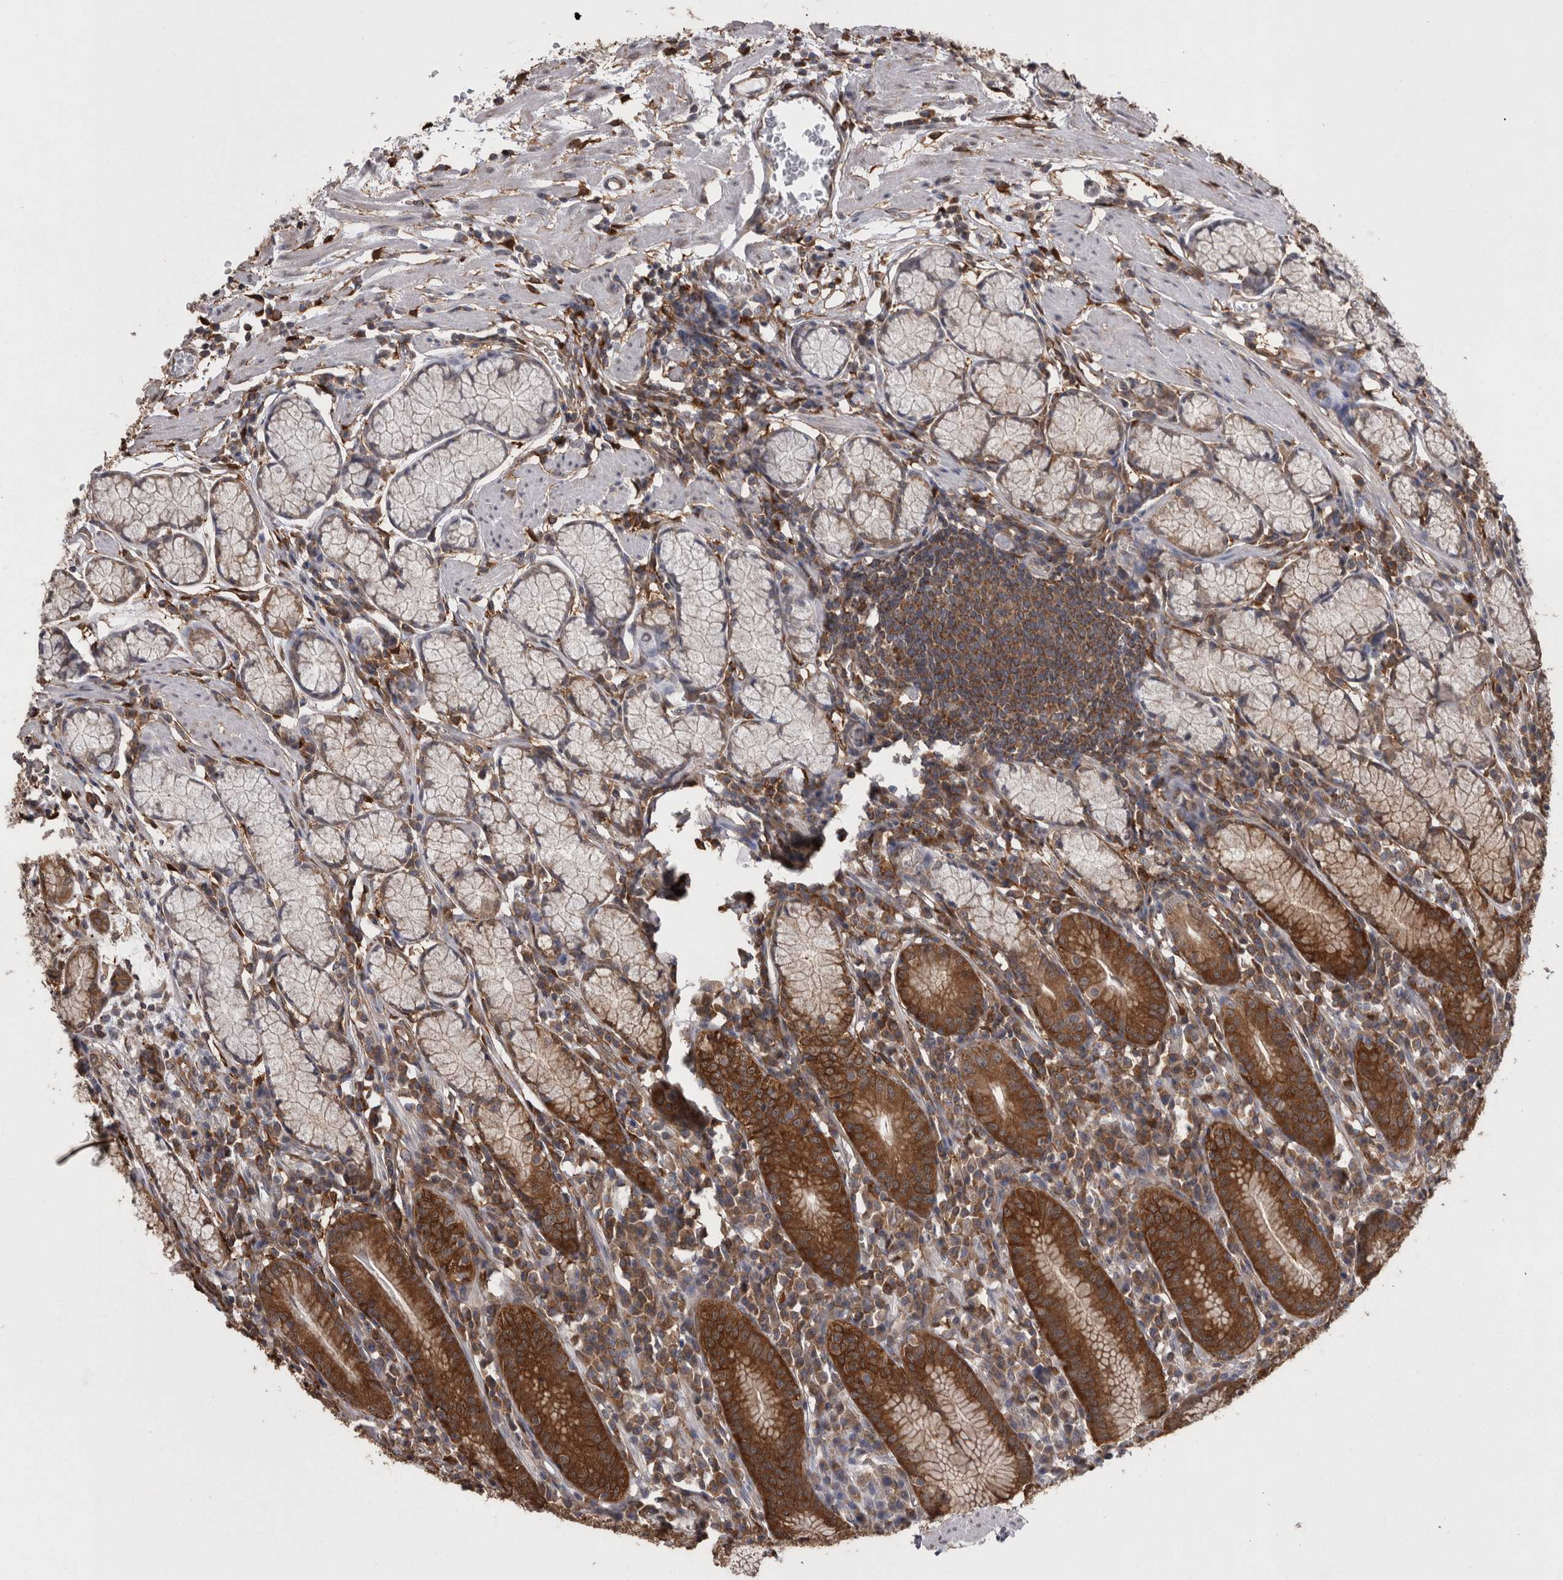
{"staining": {"intensity": "strong", "quantity": ">75%", "location": "cytoplasmic/membranous"}, "tissue": "stomach", "cell_type": "Glandular cells", "image_type": "normal", "snomed": [{"axis": "morphology", "description": "Normal tissue, NOS"}, {"axis": "topography", "description": "Stomach"}], "caption": "Unremarkable stomach reveals strong cytoplasmic/membranous positivity in about >75% of glandular cells.", "gene": "DDX6", "patient": {"sex": "male", "age": 55}}